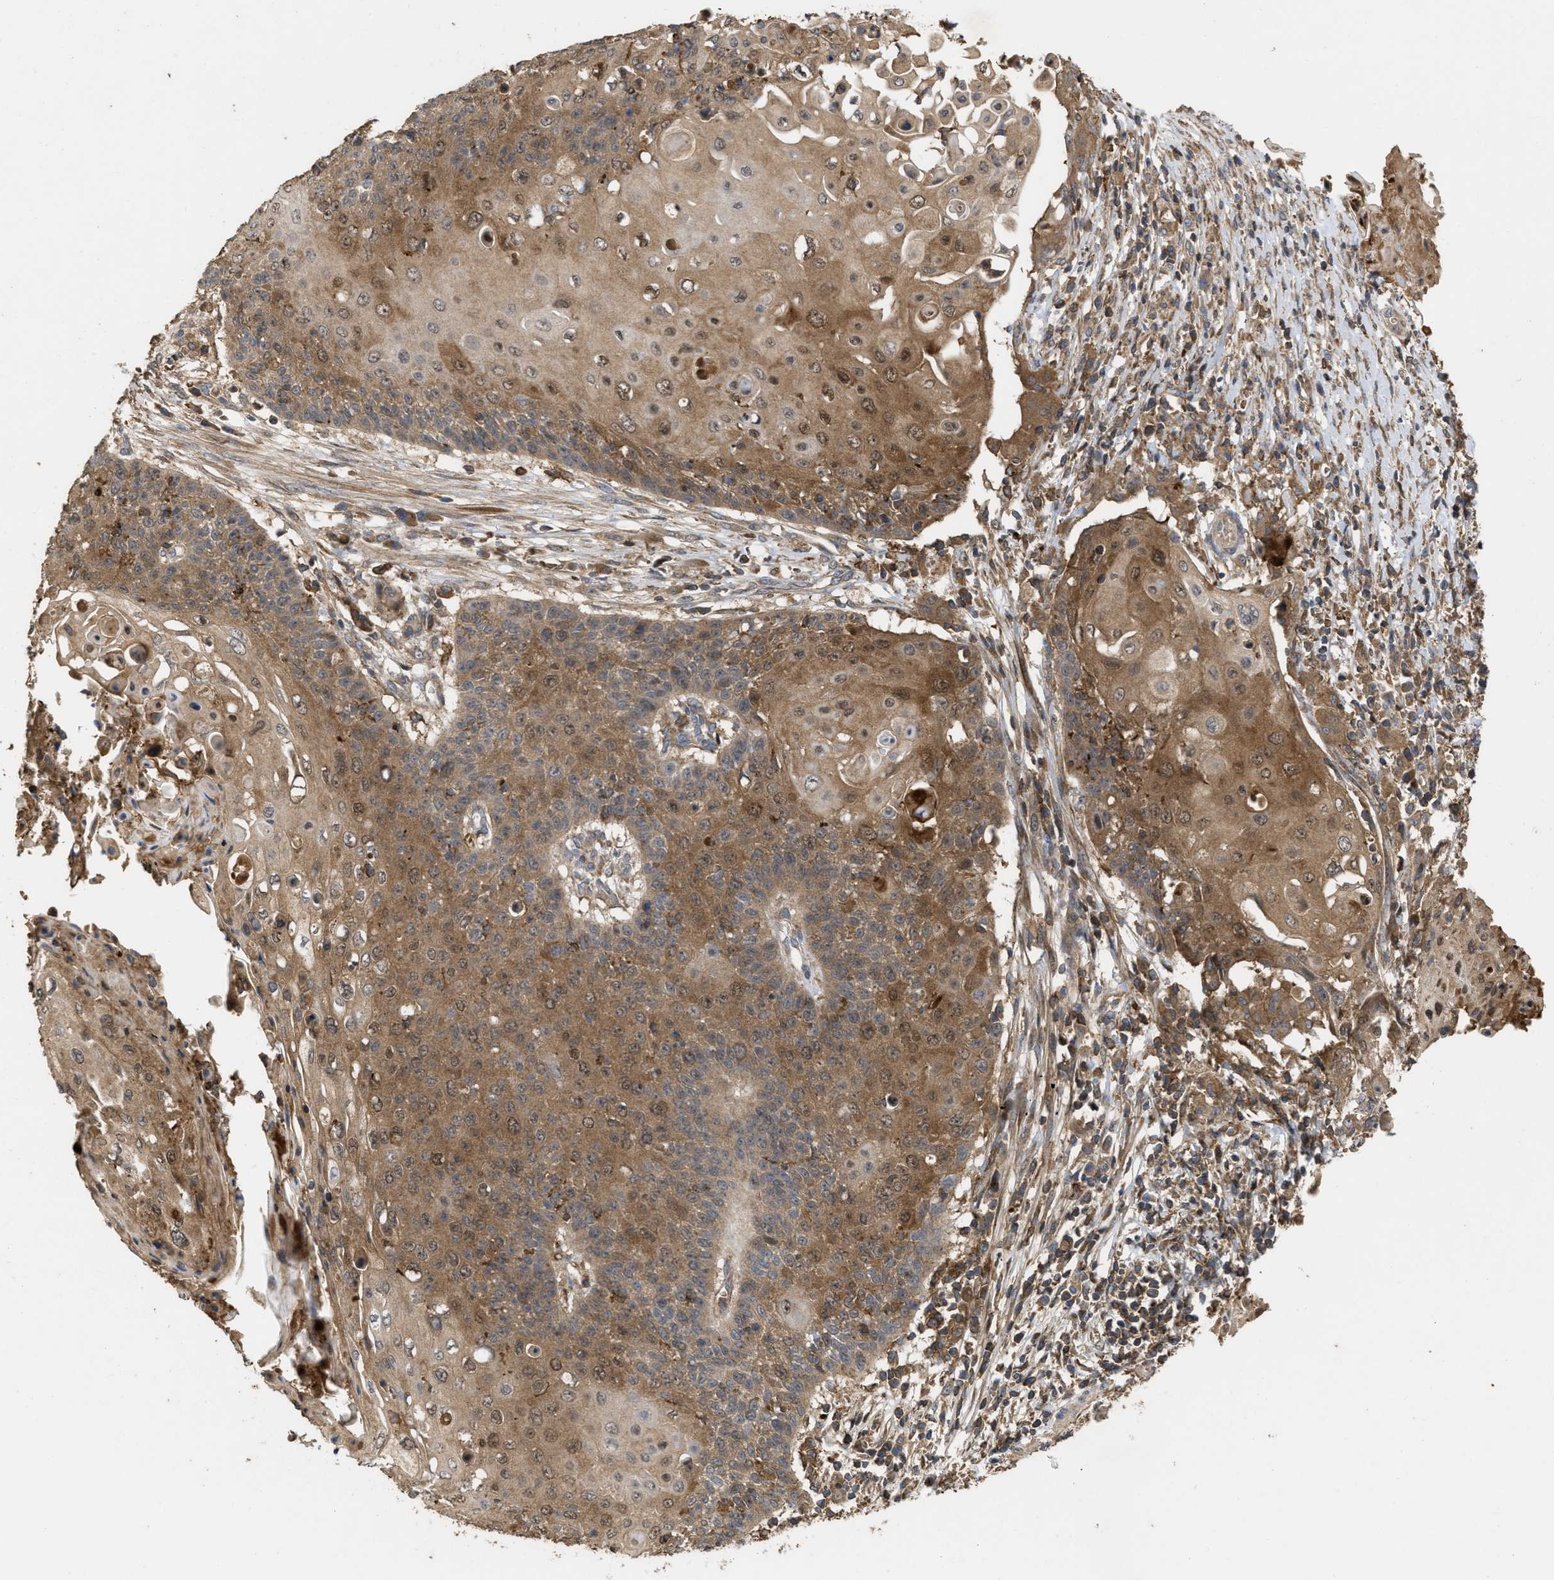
{"staining": {"intensity": "moderate", "quantity": ">75%", "location": "cytoplasmic/membranous,nuclear"}, "tissue": "cervical cancer", "cell_type": "Tumor cells", "image_type": "cancer", "snomed": [{"axis": "morphology", "description": "Squamous cell carcinoma, NOS"}, {"axis": "topography", "description": "Cervix"}], "caption": "The micrograph exhibits immunohistochemical staining of squamous cell carcinoma (cervical). There is moderate cytoplasmic/membranous and nuclear positivity is seen in about >75% of tumor cells. (DAB IHC with brightfield microscopy, high magnification).", "gene": "CBR3", "patient": {"sex": "female", "age": 39}}